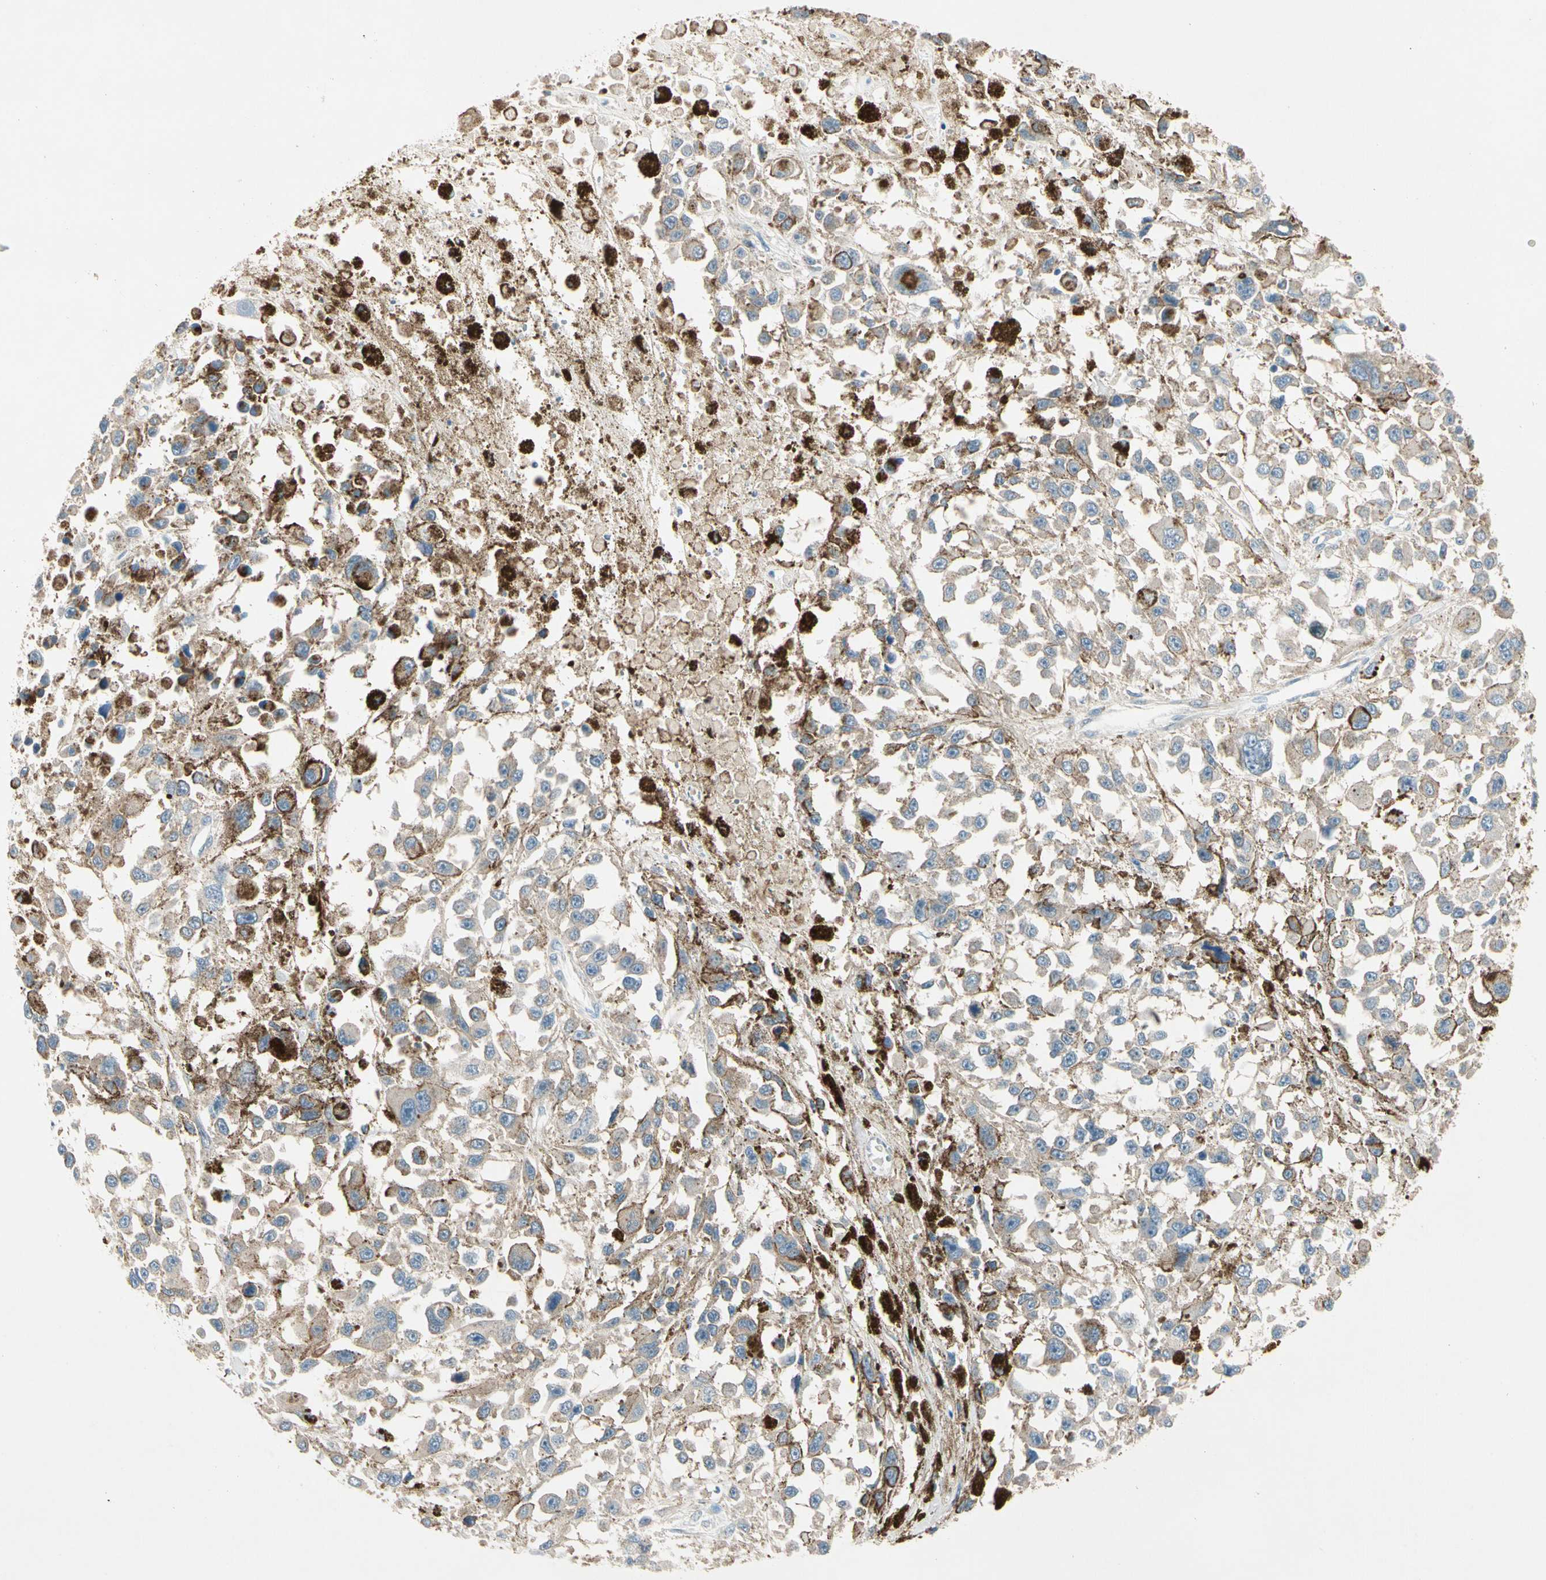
{"staining": {"intensity": "negative", "quantity": "none", "location": "none"}, "tissue": "melanoma", "cell_type": "Tumor cells", "image_type": "cancer", "snomed": [{"axis": "morphology", "description": "Malignant melanoma, Metastatic site"}, {"axis": "topography", "description": "Lymph node"}], "caption": "A histopathology image of human melanoma is negative for staining in tumor cells.", "gene": "IL1R1", "patient": {"sex": "male", "age": 59}}